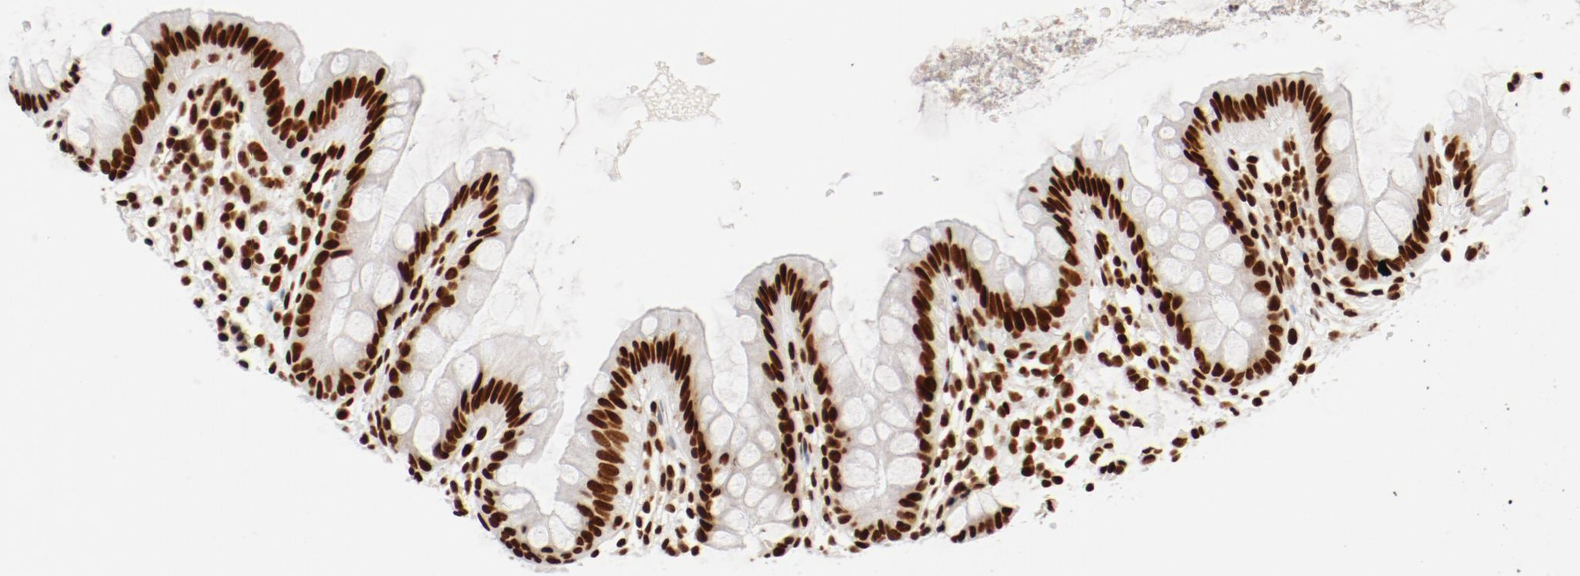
{"staining": {"intensity": "strong", "quantity": ">75%", "location": "nuclear"}, "tissue": "colon", "cell_type": "Endothelial cells", "image_type": "normal", "snomed": [{"axis": "morphology", "description": "Normal tissue, NOS"}, {"axis": "topography", "description": "Smooth muscle"}, {"axis": "topography", "description": "Colon"}], "caption": "Endothelial cells exhibit high levels of strong nuclear staining in approximately >75% of cells in benign colon.", "gene": "CTBP1", "patient": {"sex": "male", "age": 67}}